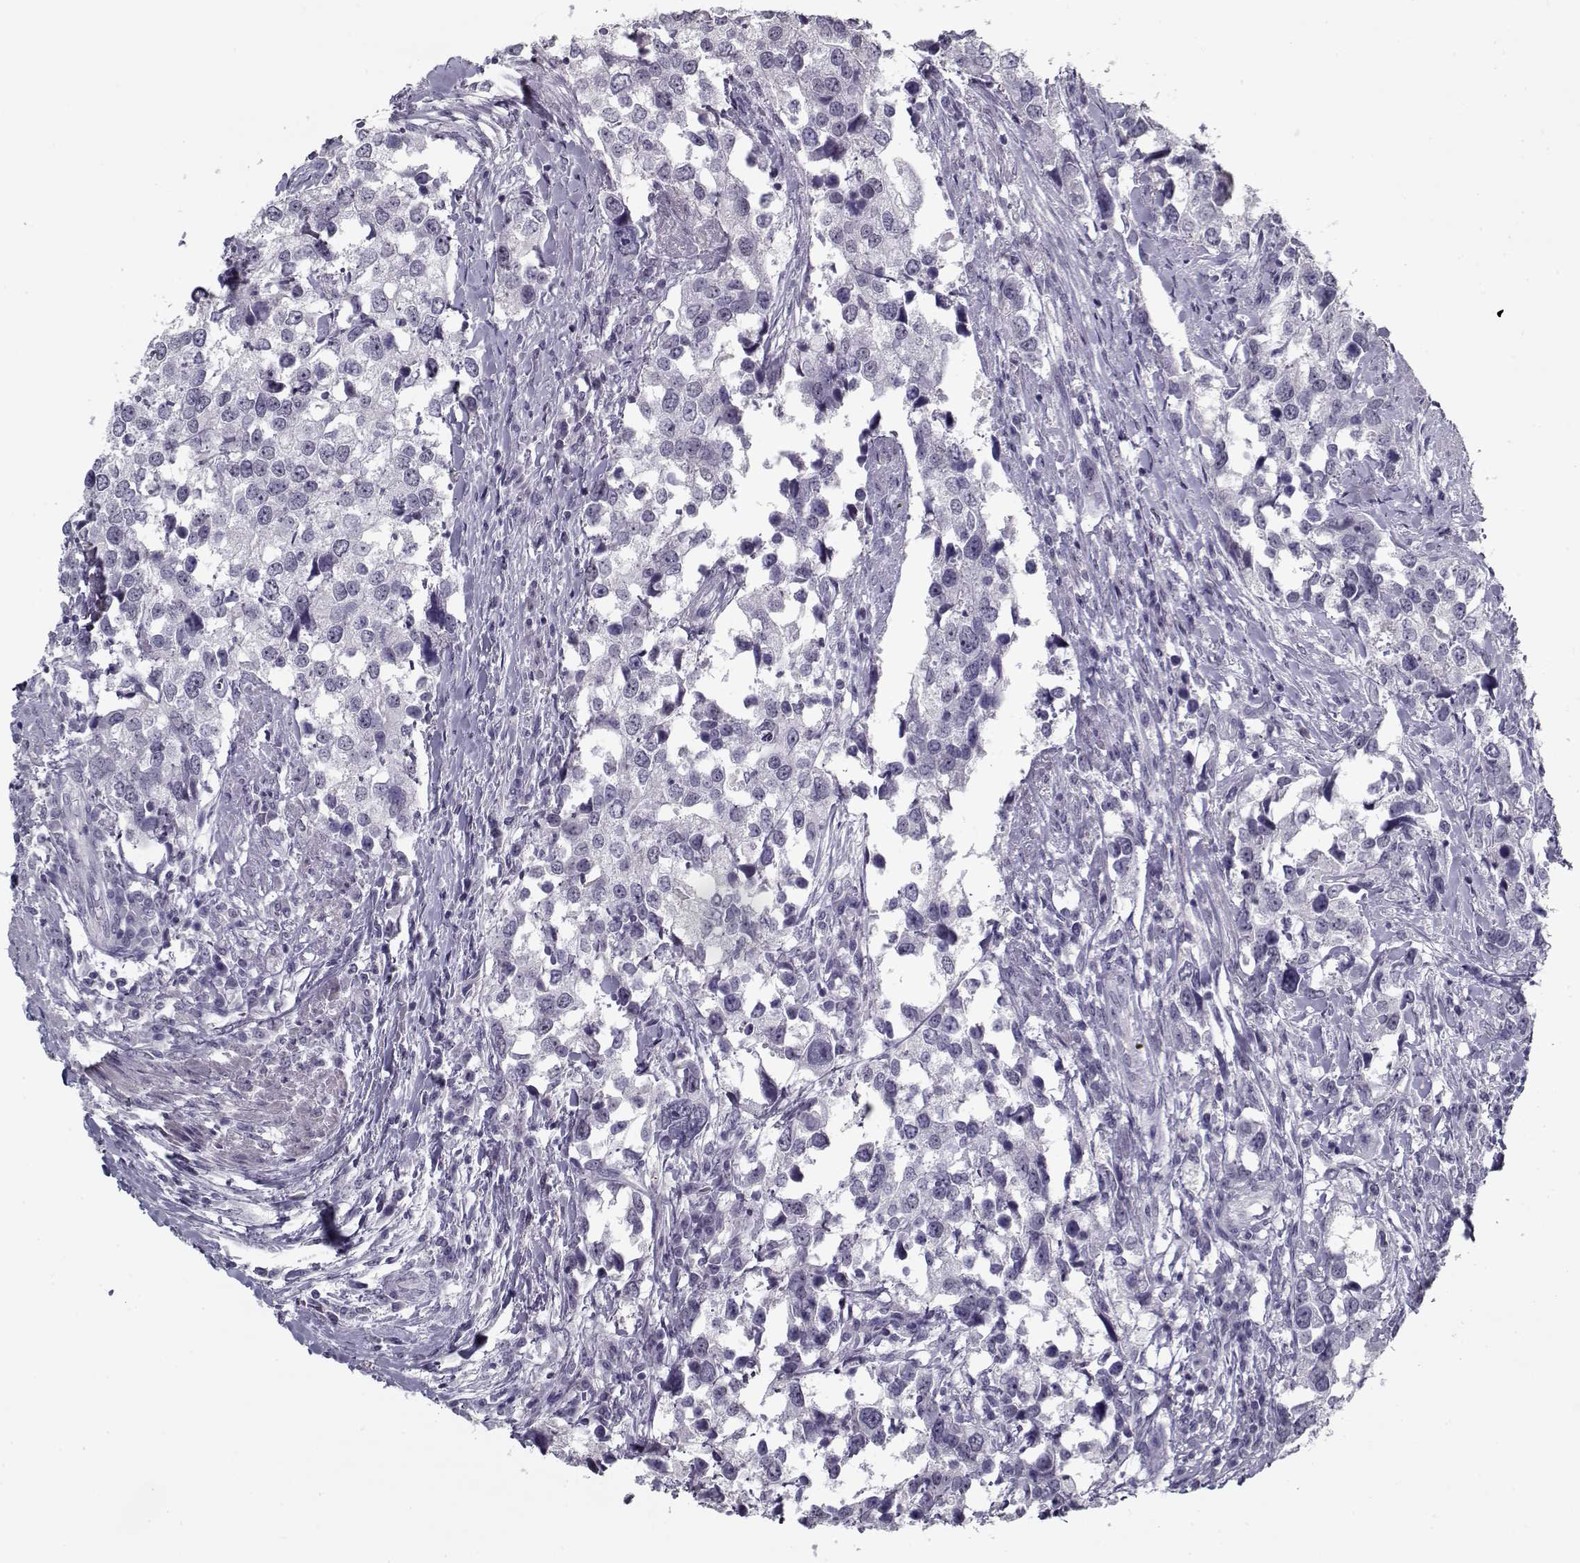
{"staining": {"intensity": "negative", "quantity": "none", "location": "none"}, "tissue": "urothelial cancer", "cell_type": "Tumor cells", "image_type": "cancer", "snomed": [{"axis": "morphology", "description": "Urothelial carcinoma, NOS"}, {"axis": "morphology", "description": "Urothelial carcinoma, High grade"}, {"axis": "topography", "description": "Urinary bladder"}], "caption": "There is no significant staining in tumor cells of urothelial cancer.", "gene": "RNF32", "patient": {"sex": "male", "age": 63}}